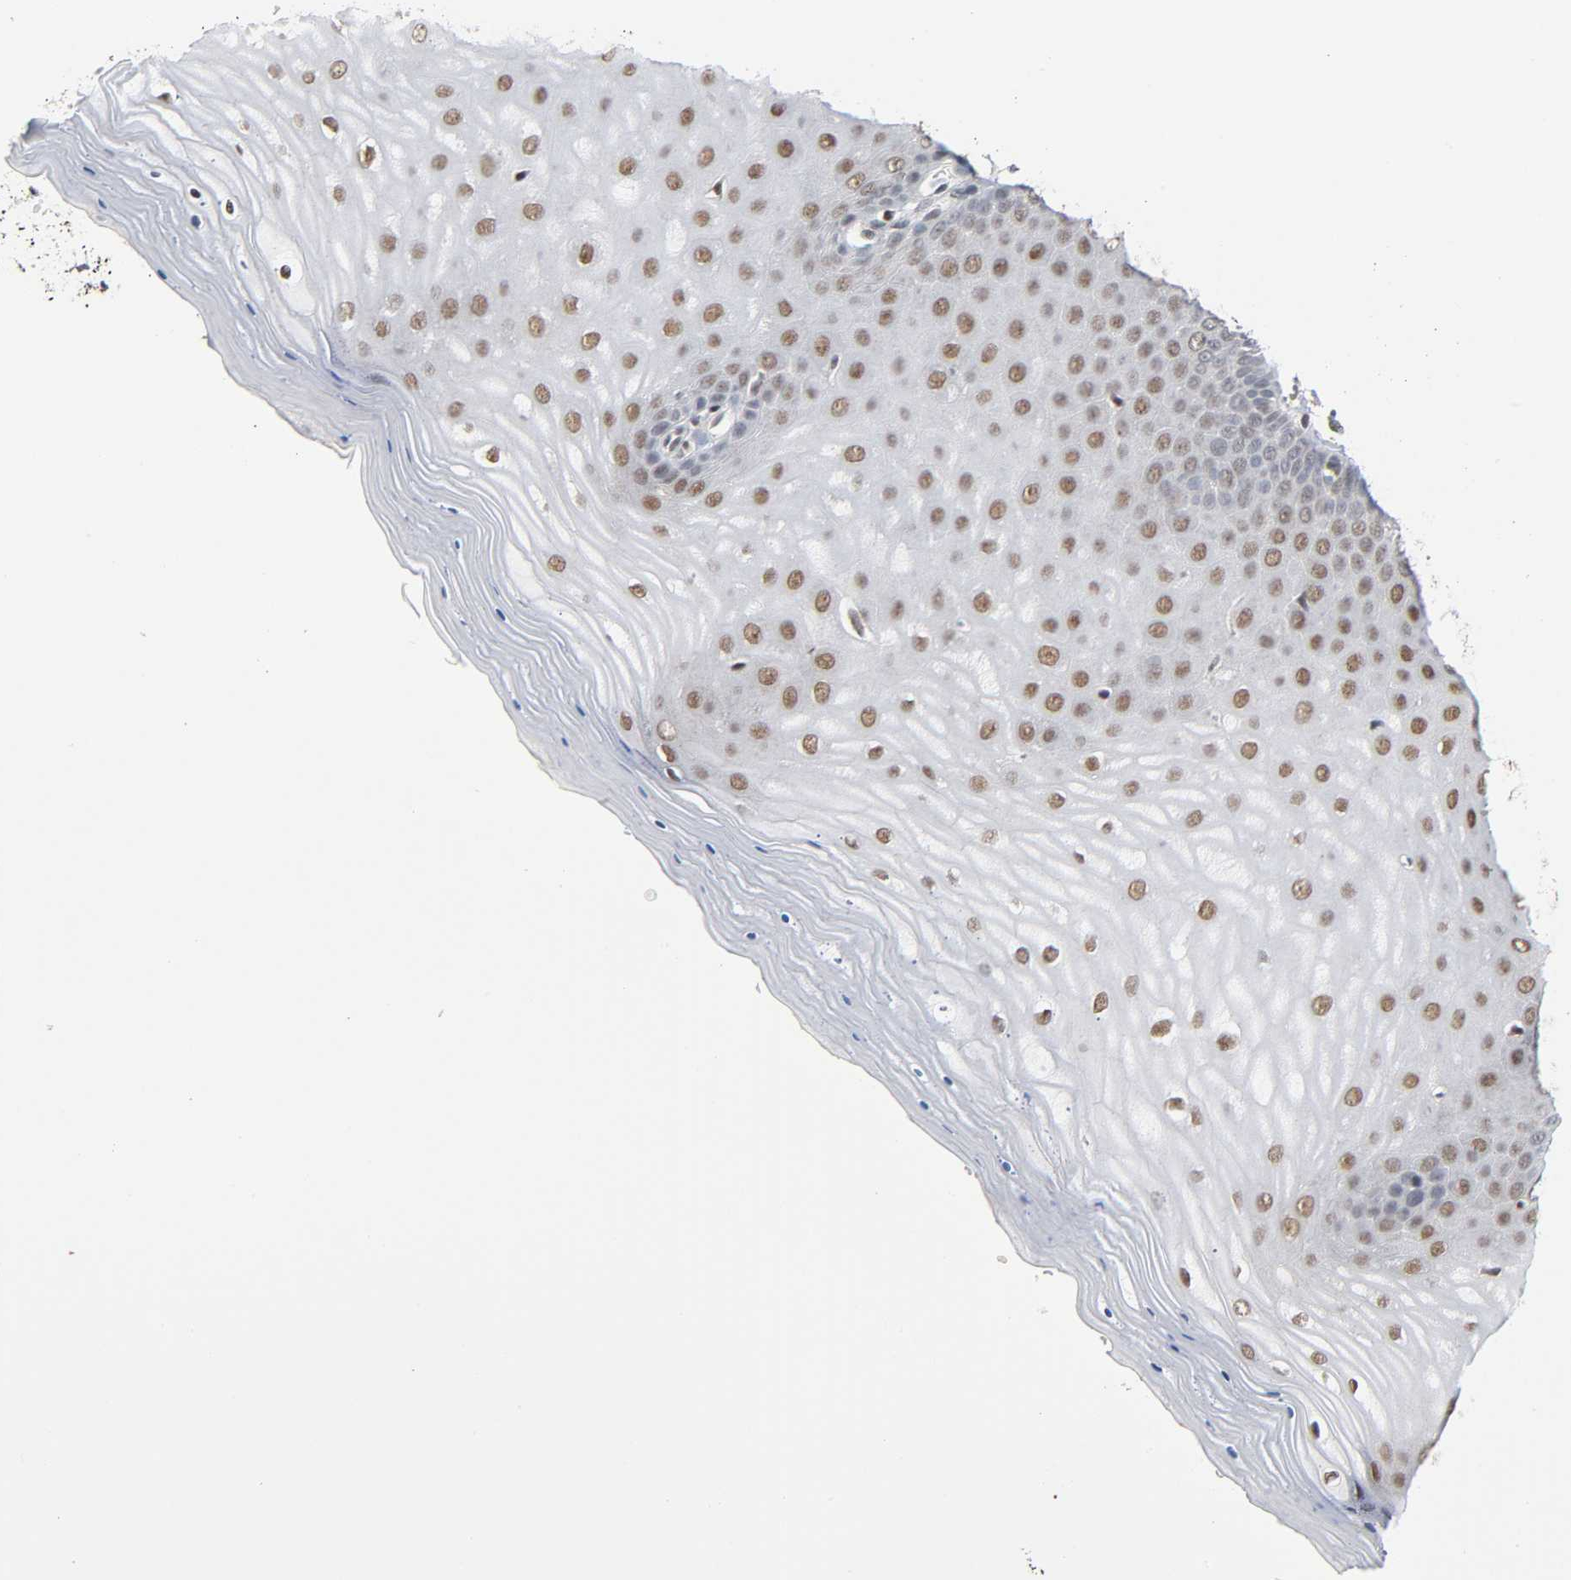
{"staining": {"intensity": "weak", "quantity": ">75%", "location": "nuclear"}, "tissue": "cervix", "cell_type": "Glandular cells", "image_type": "normal", "snomed": [{"axis": "morphology", "description": "Normal tissue, NOS"}, {"axis": "topography", "description": "Cervix"}], "caption": "Brown immunohistochemical staining in benign cervix shows weak nuclear expression in about >75% of glandular cells.", "gene": "KAT2B", "patient": {"sex": "female", "age": 55}}